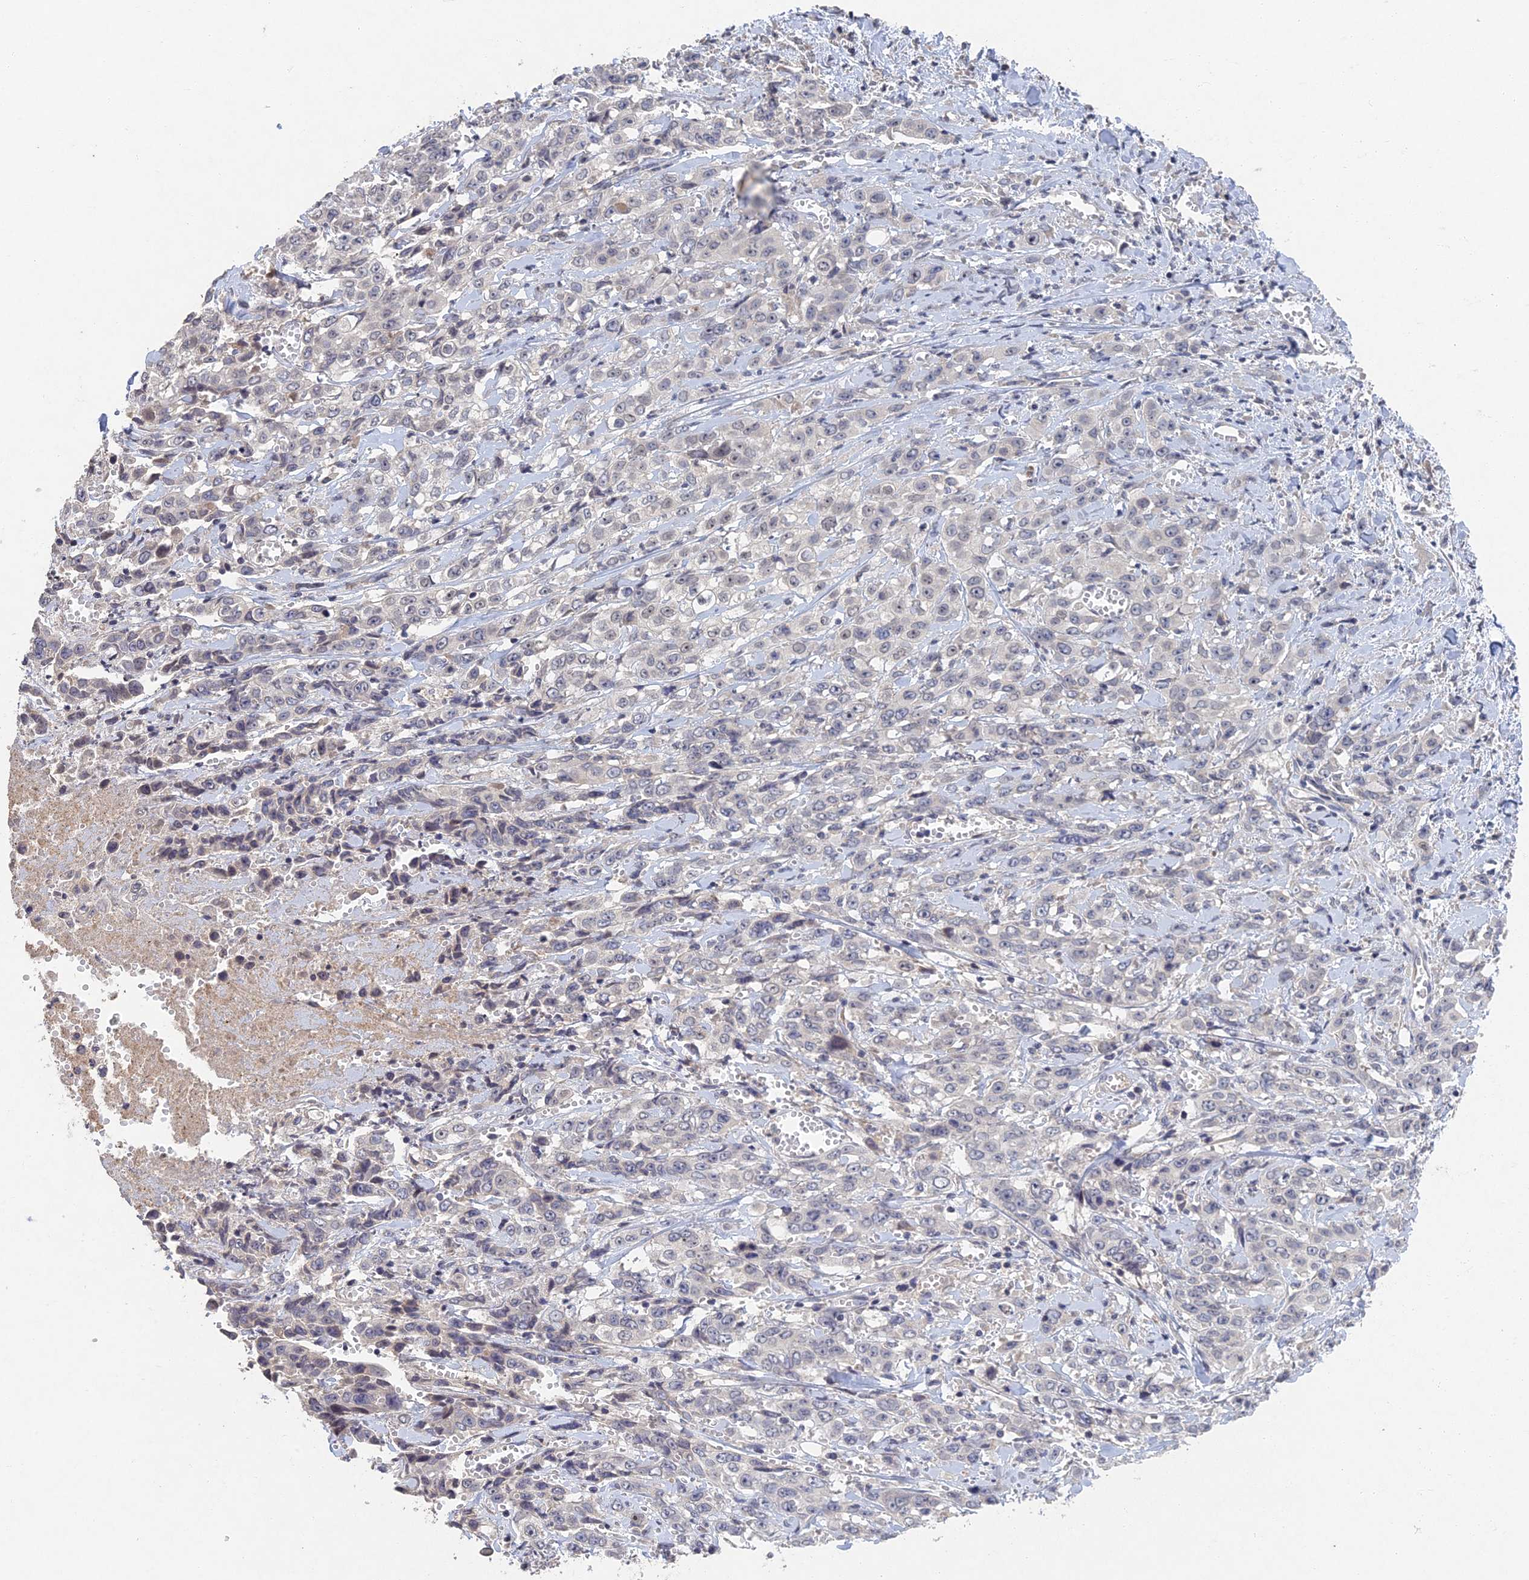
{"staining": {"intensity": "negative", "quantity": "none", "location": "none"}, "tissue": "stomach cancer", "cell_type": "Tumor cells", "image_type": "cancer", "snomed": [{"axis": "morphology", "description": "Adenocarcinoma, NOS"}, {"axis": "topography", "description": "Stomach, upper"}], "caption": "Tumor cells show no significant protein positivity in stomach cancer (adenocarcinoma).", "gene": "GNA15", "patient": {"sex": "male", "age": 62}}